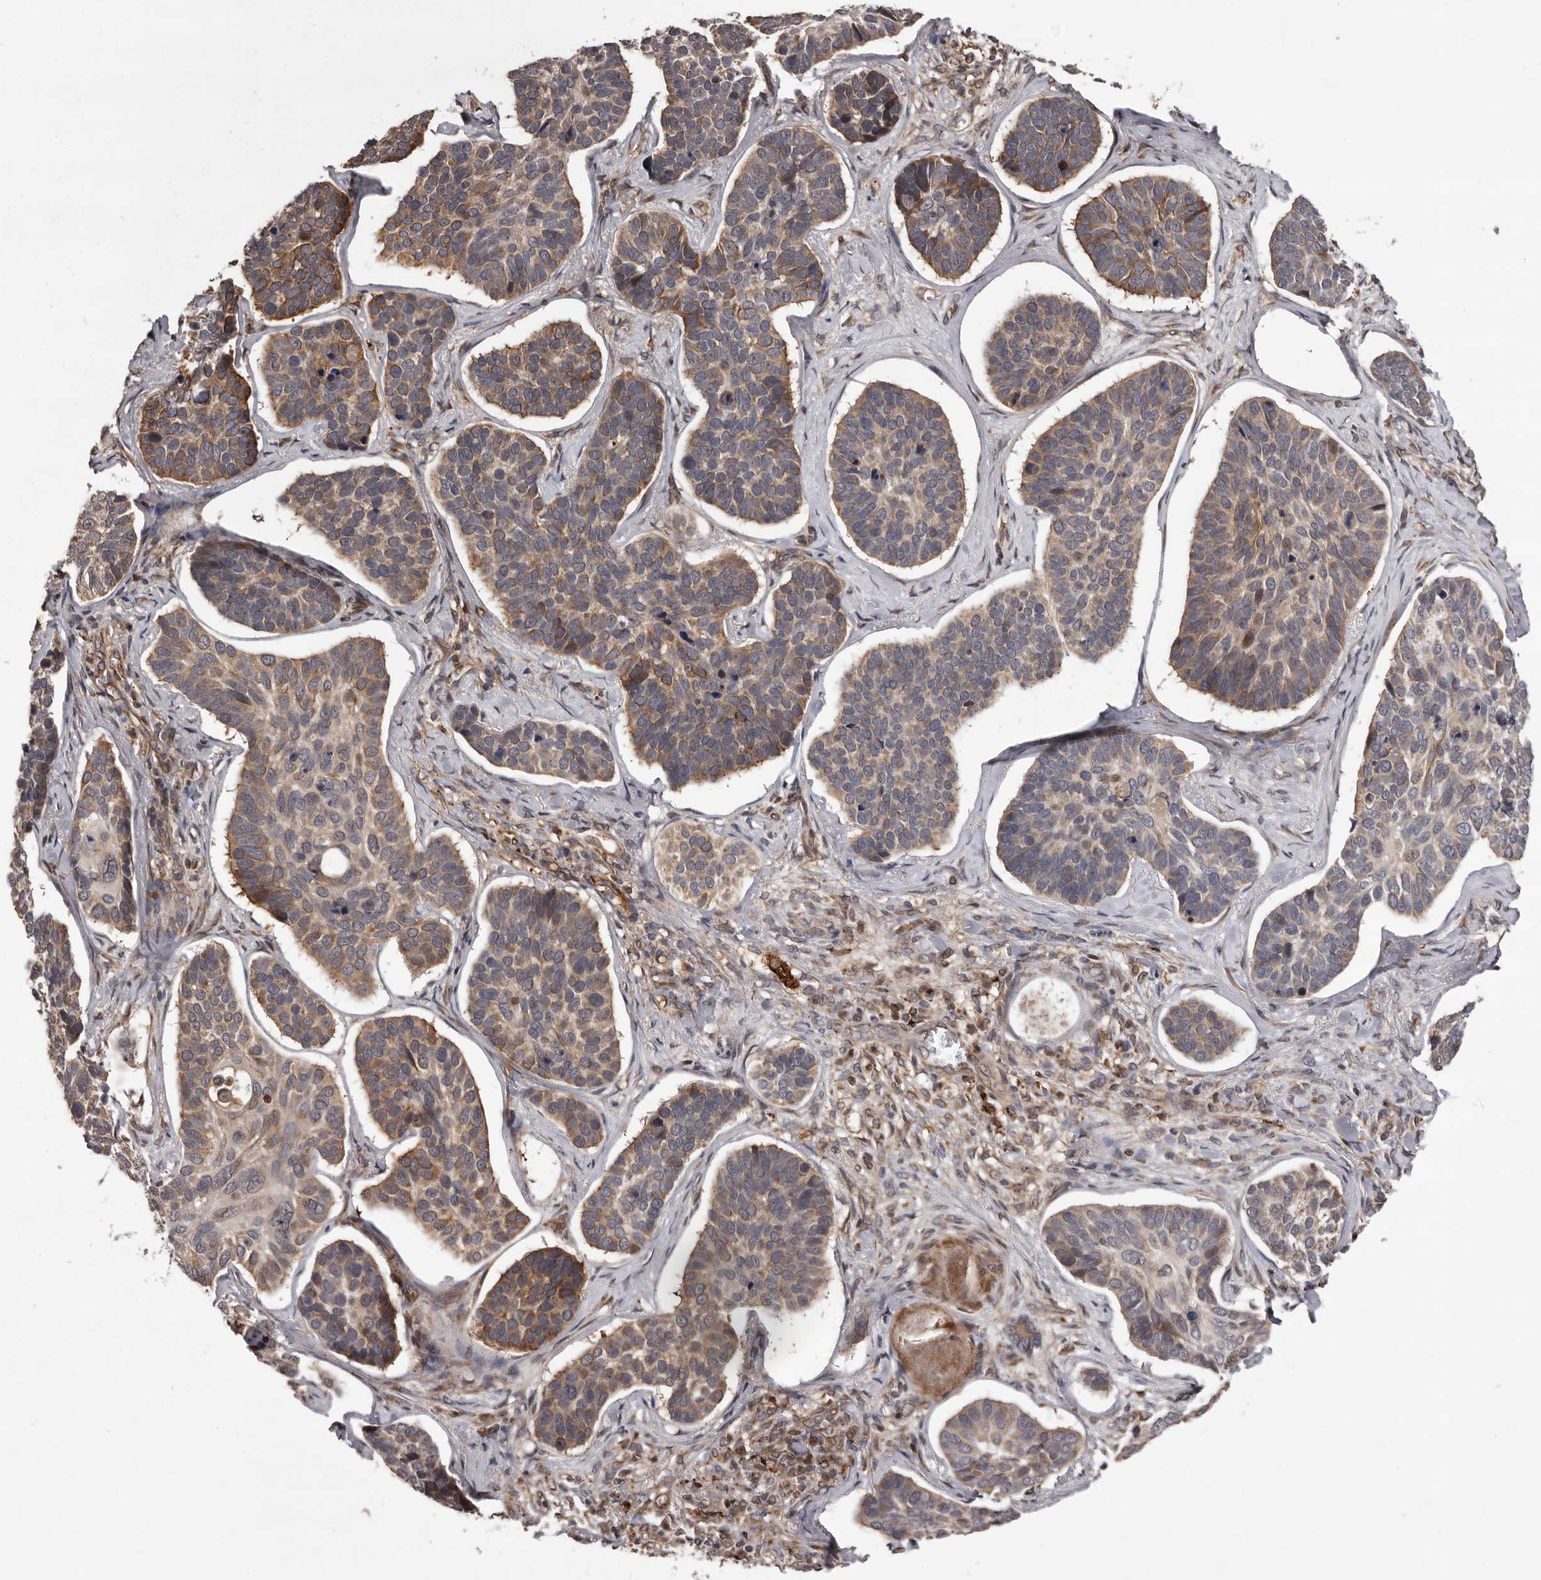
{"staining": {"intensity": "weak", "quantity": ">75%", "location": "cytoplasmic/membranous"}, "tissue": "skin cancer", "cell_type": "Tumor cells", "image_type": "cancer", "snomed": [{"axis": "morphology", "description": "Basal cell carcinoma"}, {"axis": "topography", "description": "Skin"}], "caption": "Human skin basal cell carcinoma stained for a protein (brown) shows weak cytoplasmic/membranous positive expression in about >75% of tumor cells.", "gene": "GADD45B", "patient": {"sex": "male", "age": 62}}